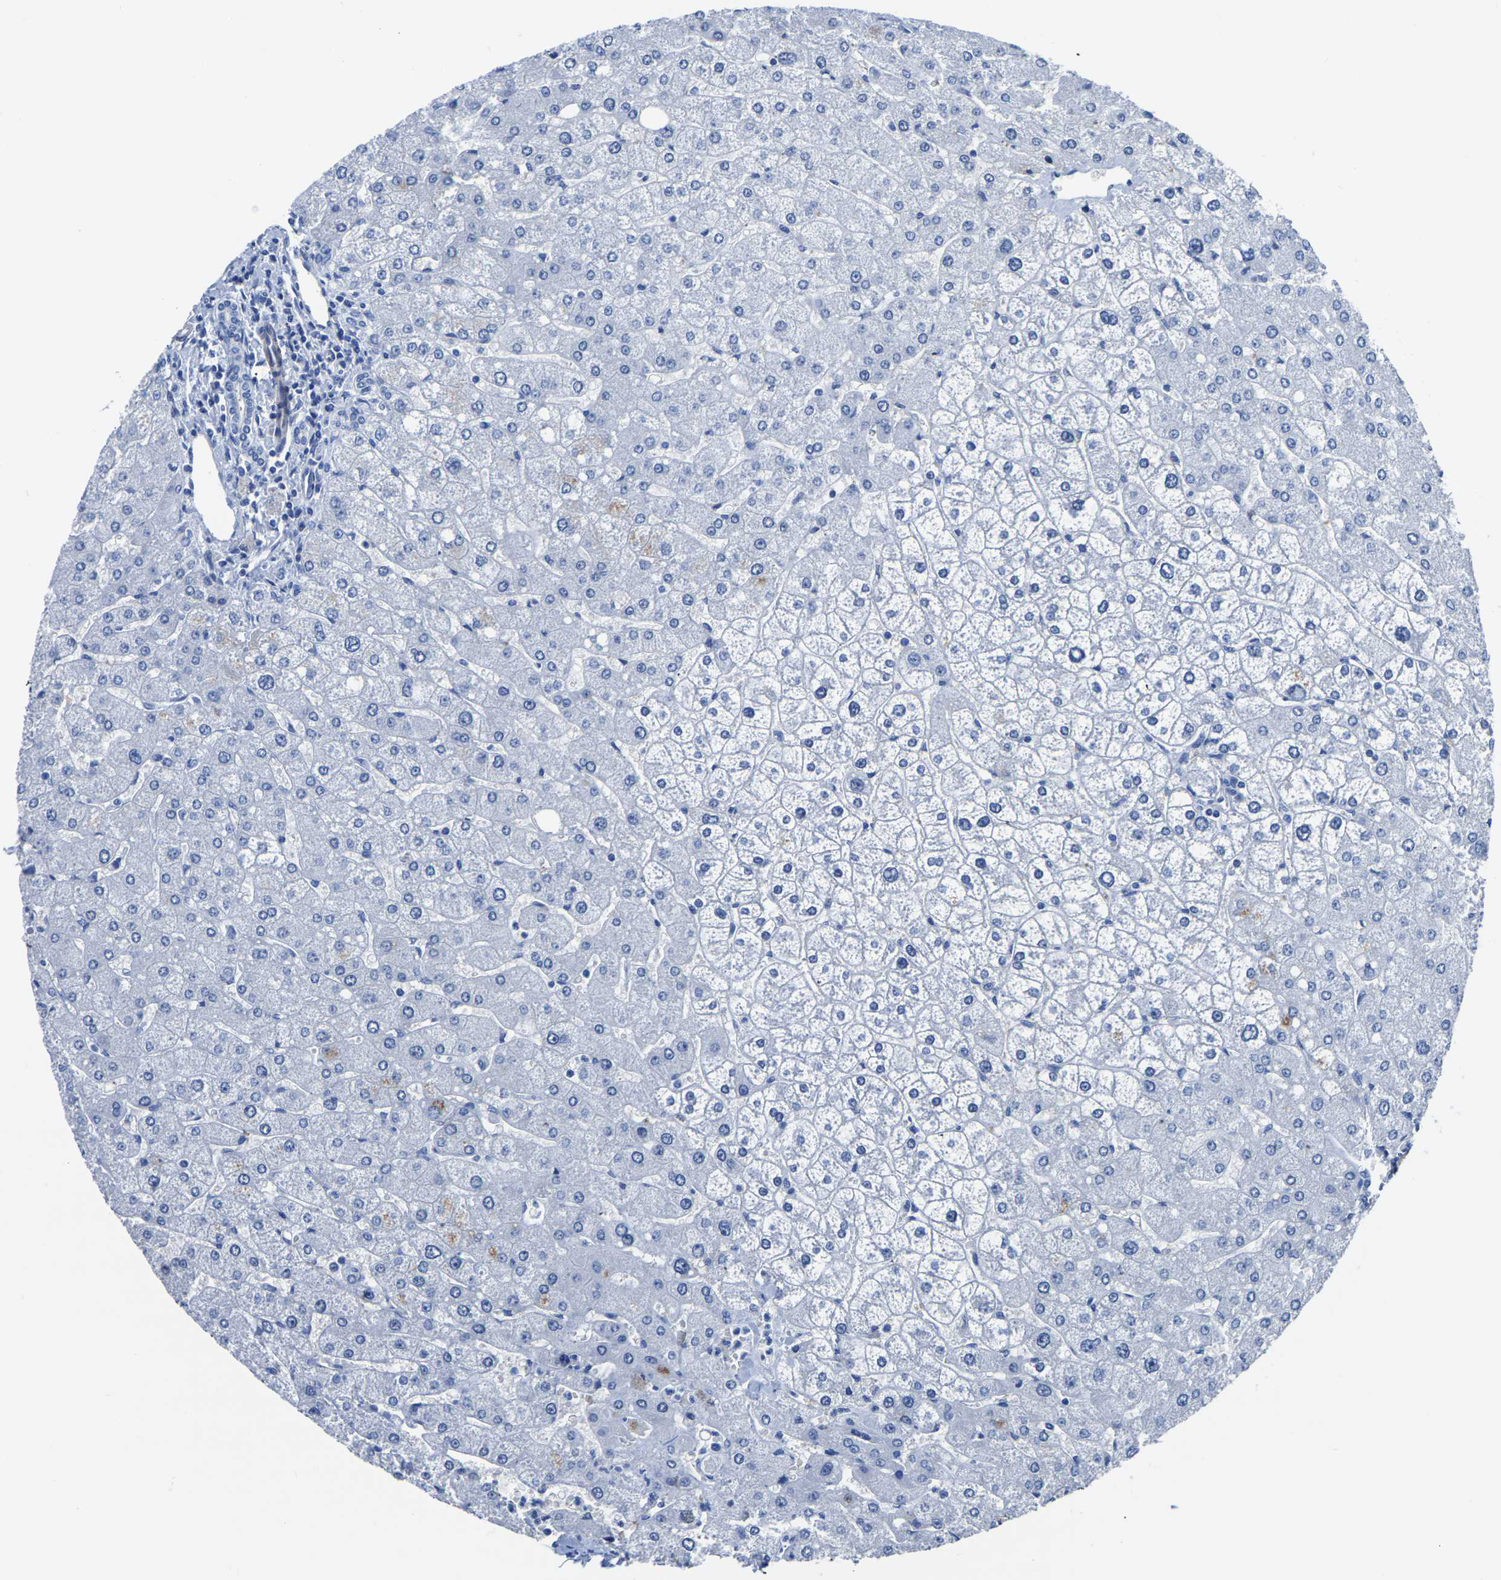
{"staining": {"intensity": "negative", "quantity": "none", "location": "none"}, "tissue": "liver", "cell_type": "Cholangiocytes", "image_type": "normal", "snomed": [{"axis": "morphology", "description": "Normal tissue, NOS"}, {"axis": "topography", "description": "Liver"}], "caption": "Micrograph shows no significant protein positivity in cholangiocytes of benign liver.", "gene": "SLC45A3", "patient": {"sex": "male", "age": 55}}